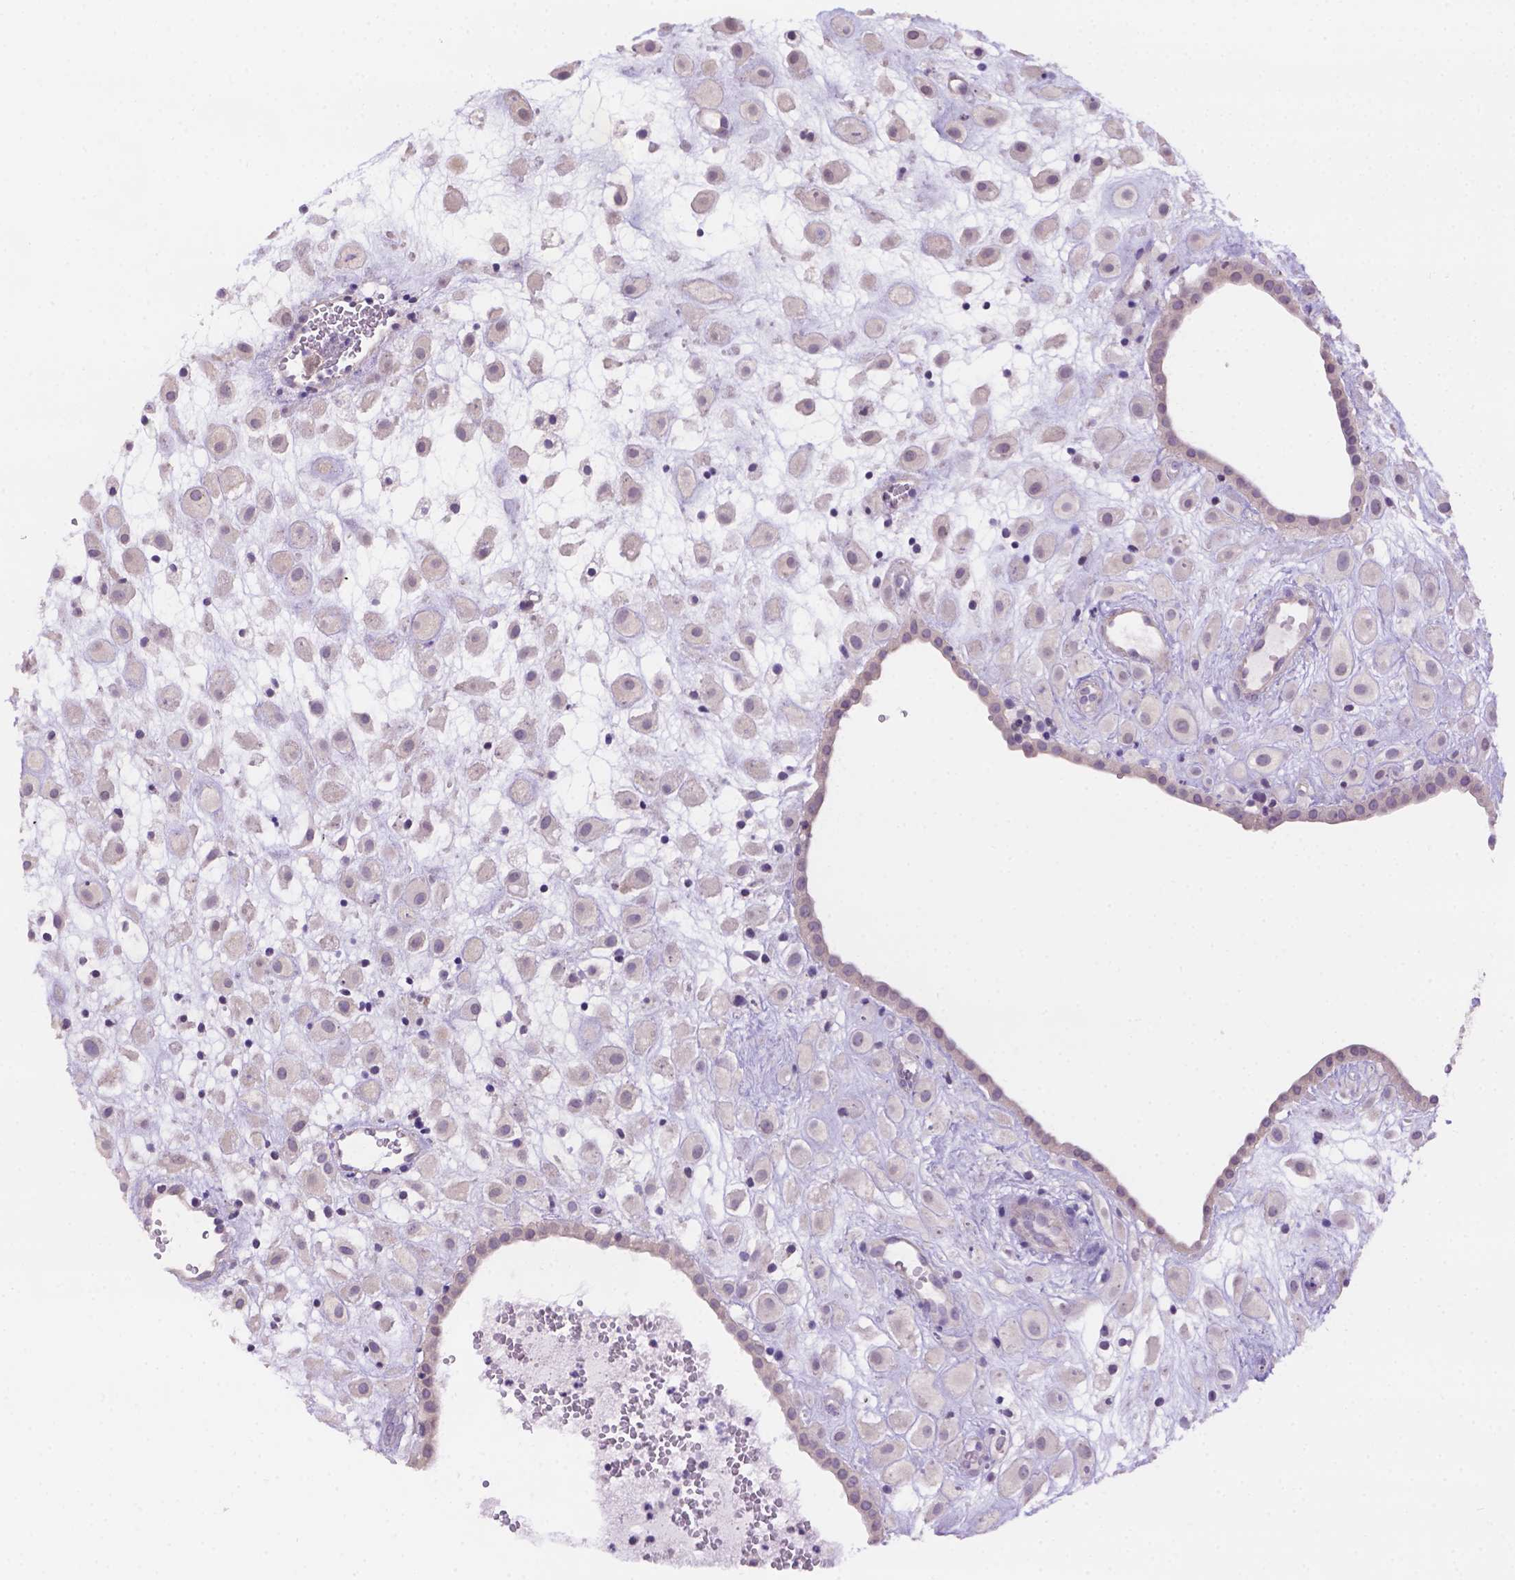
{"staining": {"intensity": "weak", "quantity": "<25%", "location": "cytoplasmic/membranous"}, "tissue": "placenta", "cell_type": "Decidual cells", "image_type": "normal", "snomed": [{"axis": "morphology", "description": "Normal tissue, NOS"}, {"axis": "topography", "description": "Placenta"}], "caption": "IHC histopathology image of benign placenta stained for a protein (brown), which demonstrates no staining in decidual cells. (DAB immunohistochemistry with hematoxylin counter stain).", "gene": "CD96", "patient": {"sex": "female", "age": 24}}